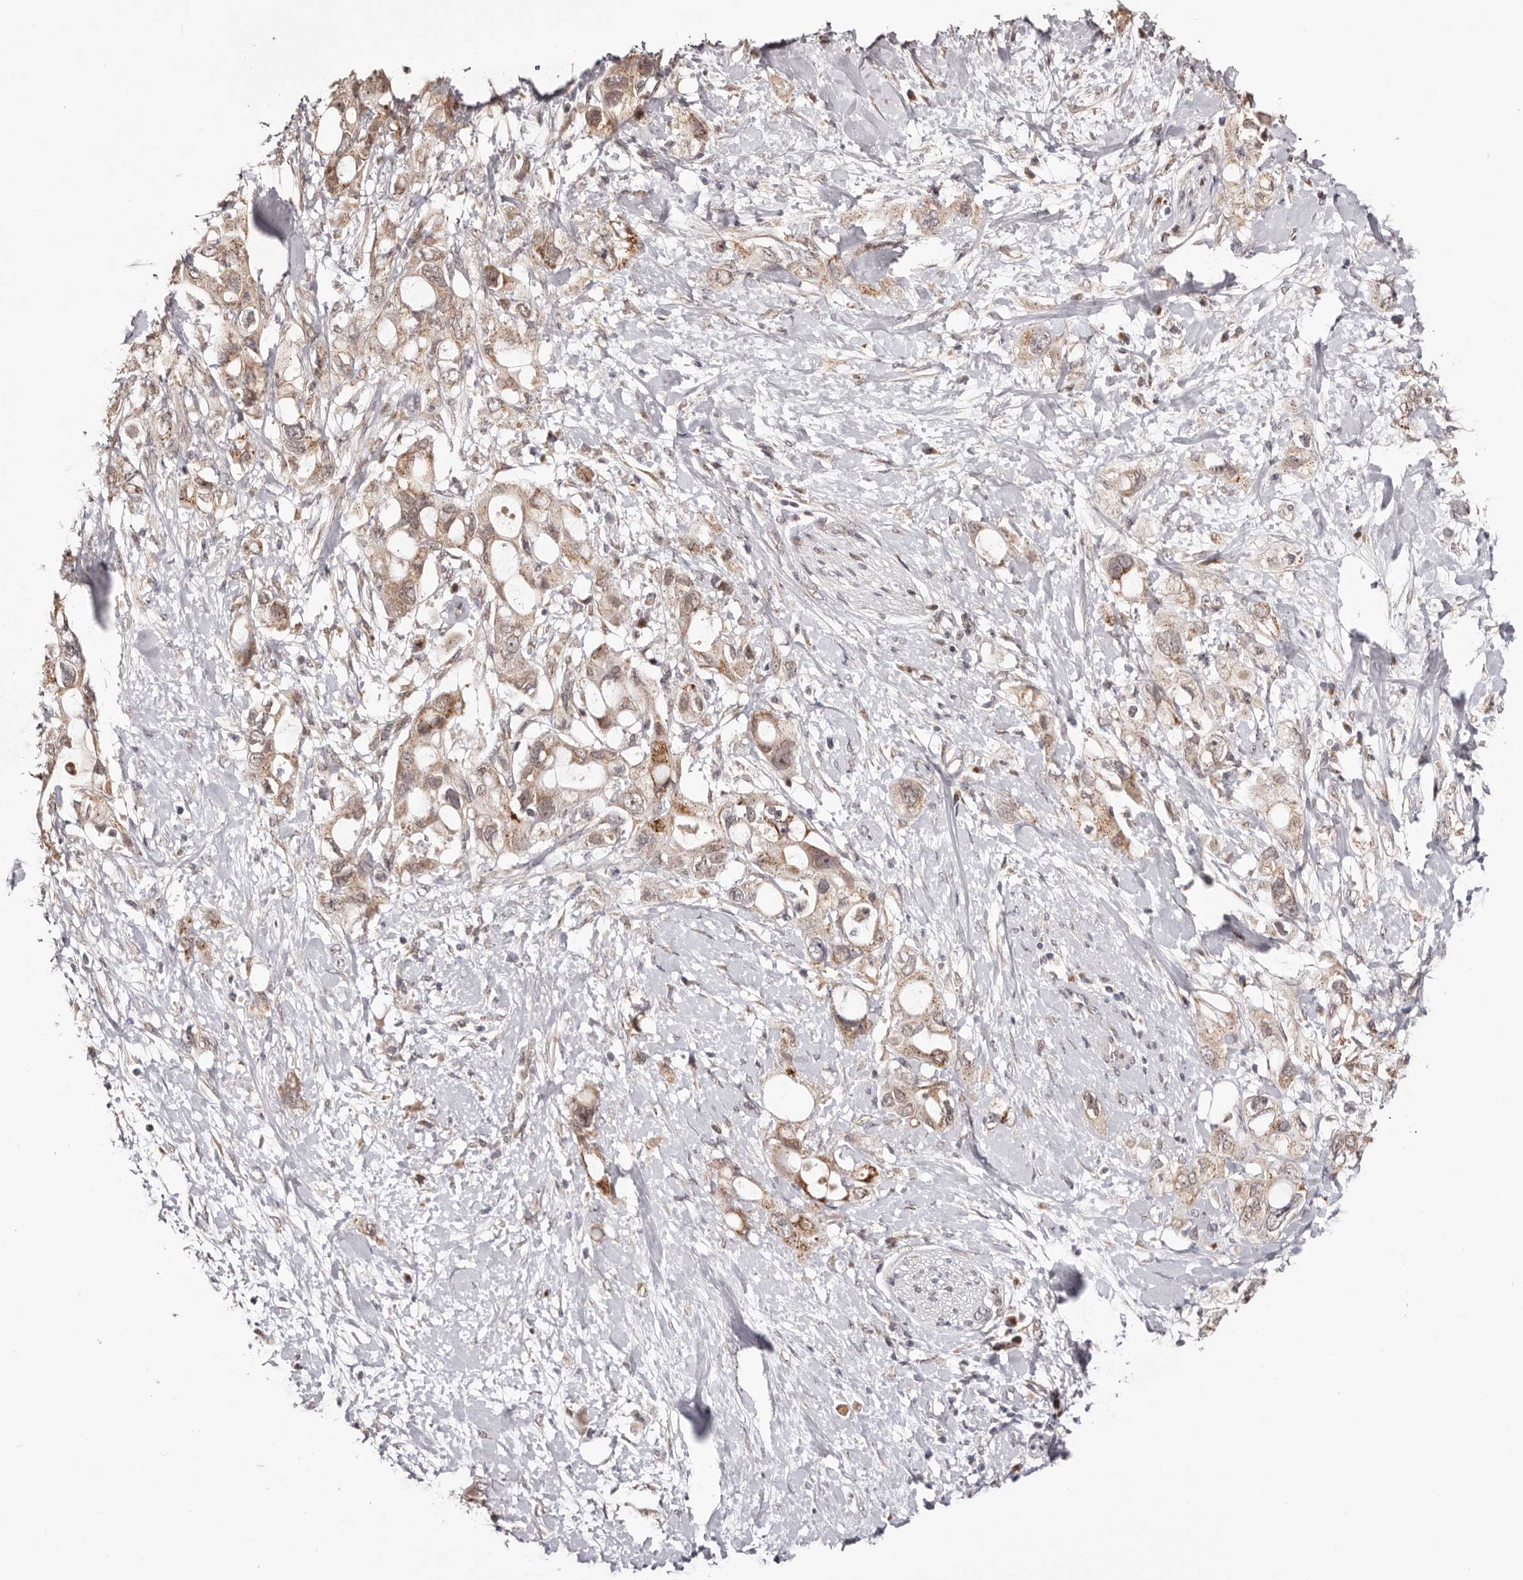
{"staining": {"intensity": "weak", "quantity": ">75%", "location": "cytoplasmic/membranous"}, "tissue": "pancreatic cancer", "cell_type": "Tumor cells", "image_type": "cancer", "snomed": [{"axis": "morphology", "description": "Adenocarcinoma, NOS"}, {"axis": "topography", "description": "Pancreas"}], "caption": "Weak cytoplasmic/membranous staining for a protein is present in approximately >75% of tumor cells of pancreatic cancer (adenocarcinoma) using immunohistochemistry.", "gene": "EGR3", "patient": {"sex": "female", "age": 56}}